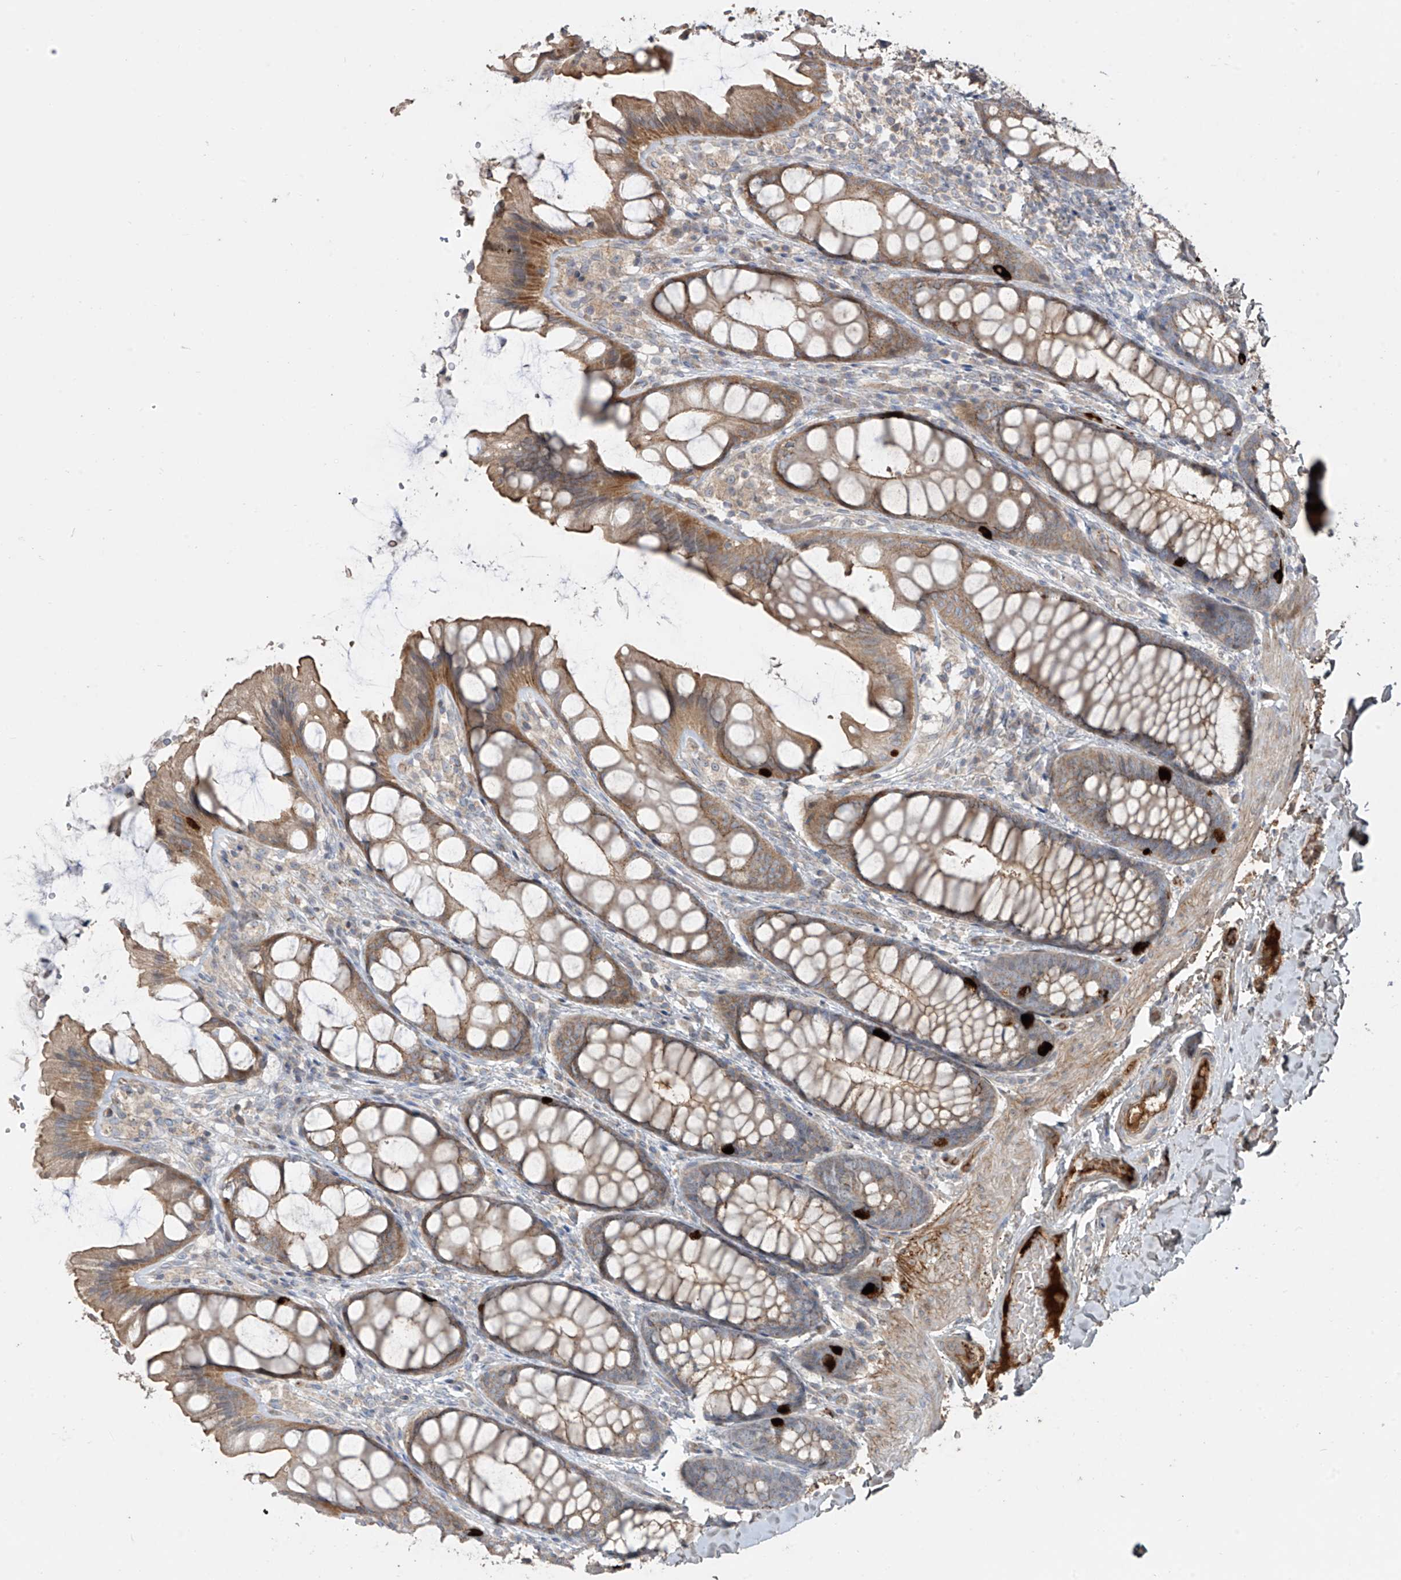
{"staining": {"intensity": "moderate", "quantity": ">75%", "location": "none"}, "tissue": "colon", "cell_type": "Endothelial cells", "image_type": "normal", "snomed": [{"axis": "morphology", "description": "Normal tissue, NOS"}, {"axis": "topography", "description": "Colon"}], "caption": "Immunohistochemical staining of normal colon exhibits moderate None protein staining in about >75% of endothelial cells.", "gene": "ABTB1", "patient": {"sex": "male", "age": 47}}